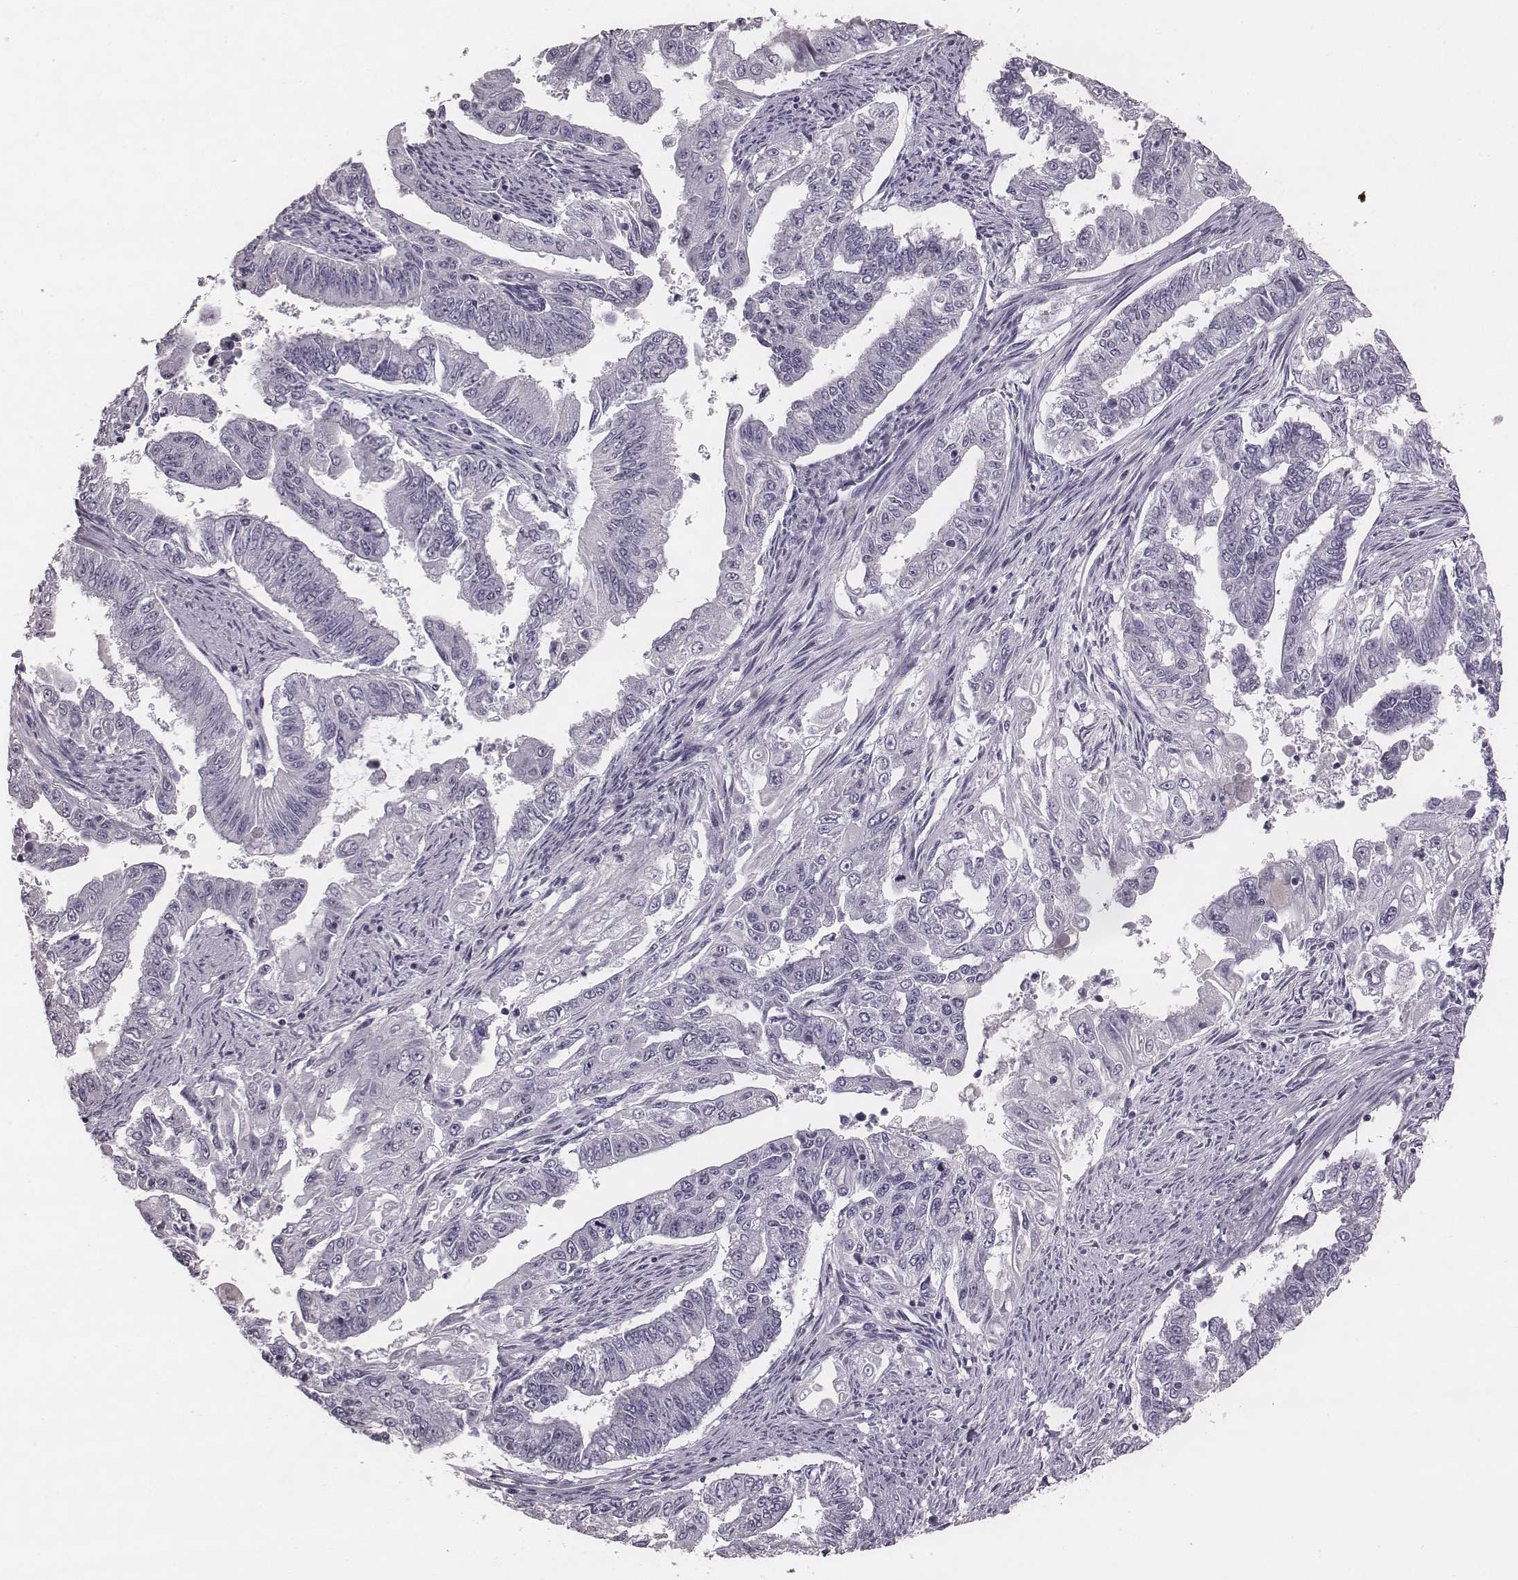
{"staining": {"intensity": "negative", "quantity": "none", "location": "none"}, "tissue": "endometrial cancer", "cell_type": "Tumor cells", "image_type": "cancer", "snomed": [{"axis": "morphology", "description": "Adenocarcinoma, NOS"}, {"axis": "topography", "description": "Uterus"}], "caption": "Tumor cells show no significant positivity in adenocarcinoma (endometrial).", "gene": "PDE8B", "patient": {"sex": "female", "age": 59}}